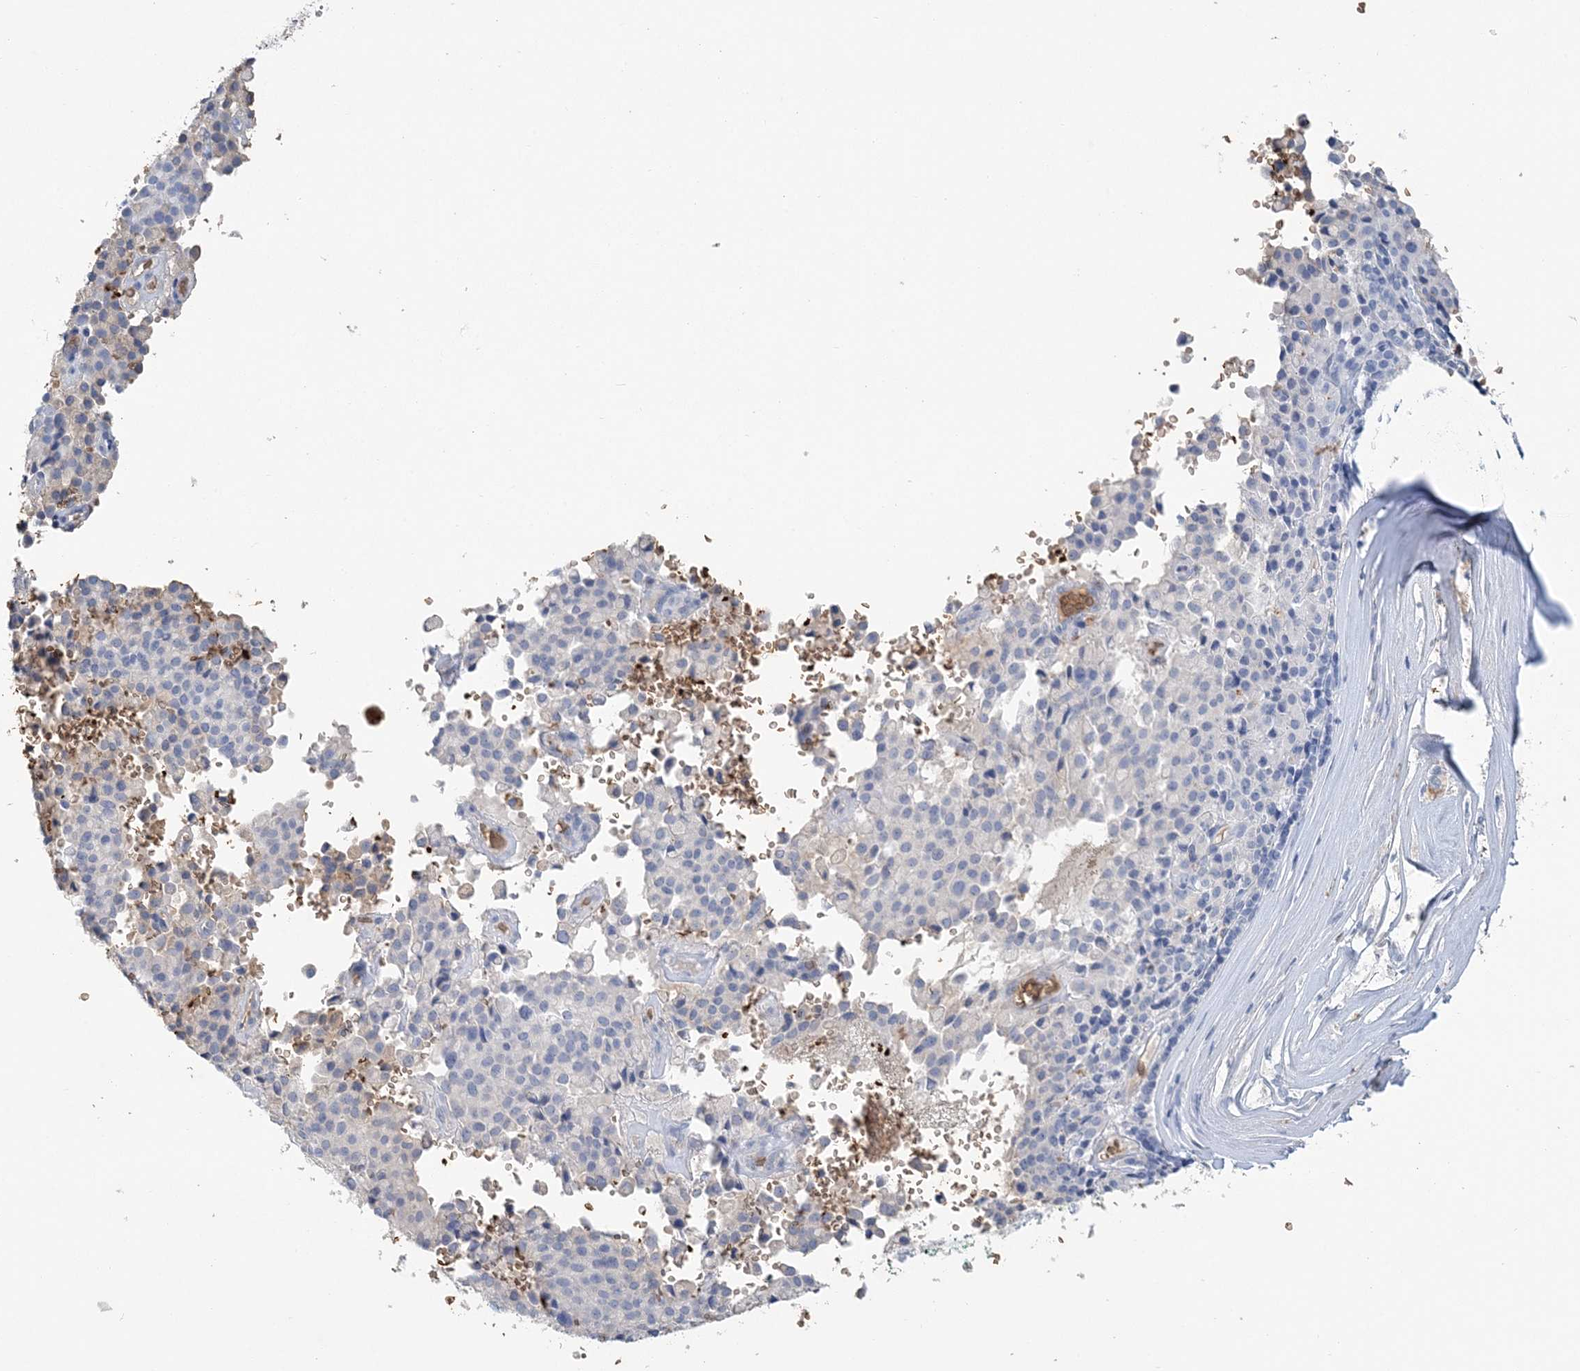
{"staining": {"intensity": "weak", "quantity": "25%-75%", "location": "cytoplasmic/membranous"}, "tissue": "pancreatic cancer", "cell_type": "Tumor cells", "image_type": "cancer", "snomed": [{"axis": "morphology", "description": "Adenocarcinoma, NOS"}, {"axis": "topography", "description": "Pancreas"}], "caption": "The photomicrograph demonstrates a brown stain indicating the presence of a protein in the cytoplasmic/membranous of tumor cells in pancreatic cancer (adenocarcinoma).", "gene": "HBD", "patient": {"sex": "male", "age": 65}}